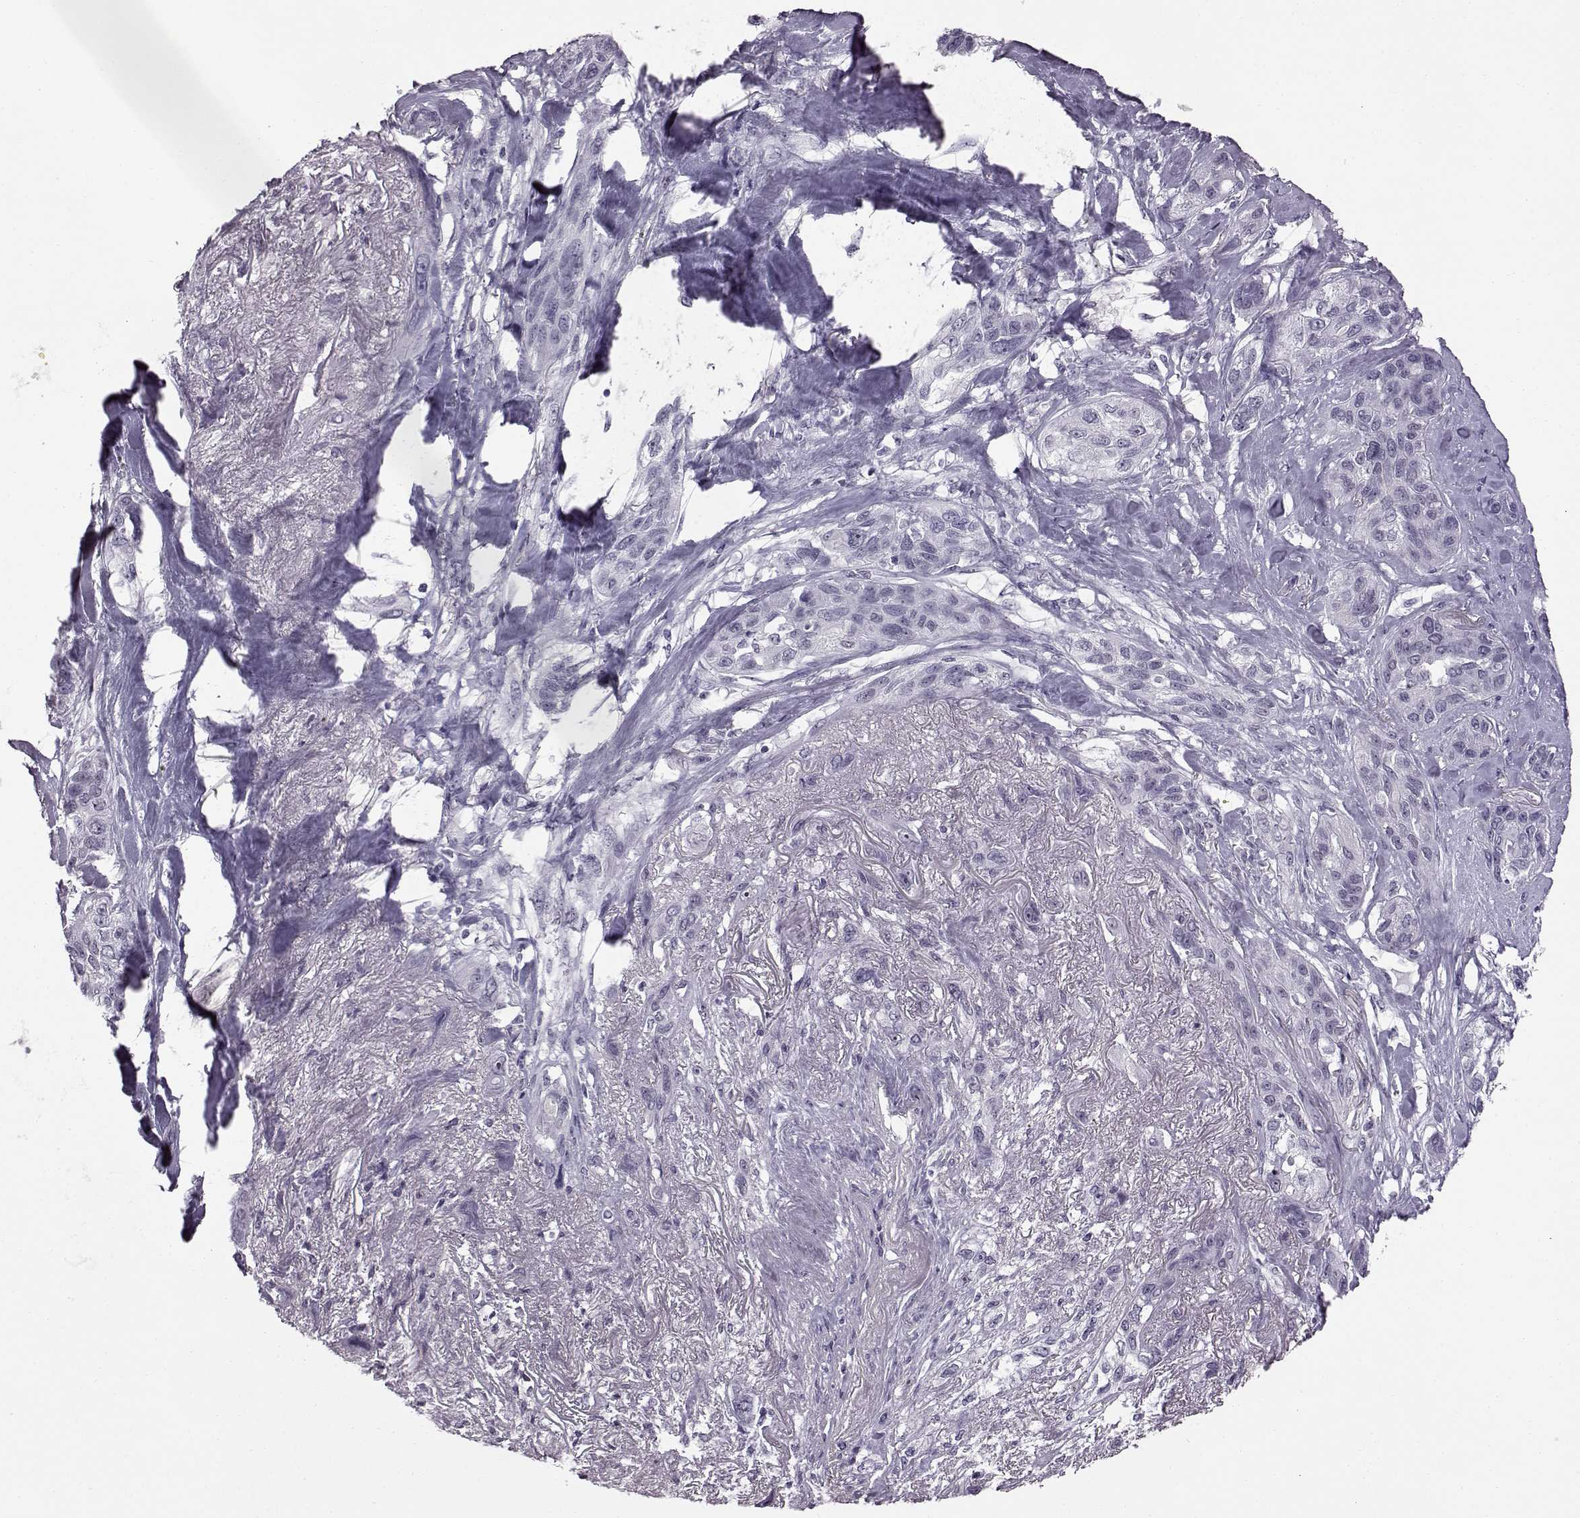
{"staining": {"intensity": "negative", "quantity": "none", "location": "none"}, "tissue": "lung cancer", "cell_type": "Tumor cells", "image_type": "cancer", "snomed": [{"axis": "morphology", "description": "Squamous cell carcinoma, NOS"}, {"axis": "topography", "description": "Lung"}], "caption": "Immunohistochemistry micrograph of neoplastic tissue: lung squamous cell carcinoma stained with DAB (3,3'-diaminobenzidine) demonstrates no significant protein expression in tumor cells.", "gene": "ADGRG2", "patient": {"sex": "female", "age": 70}}